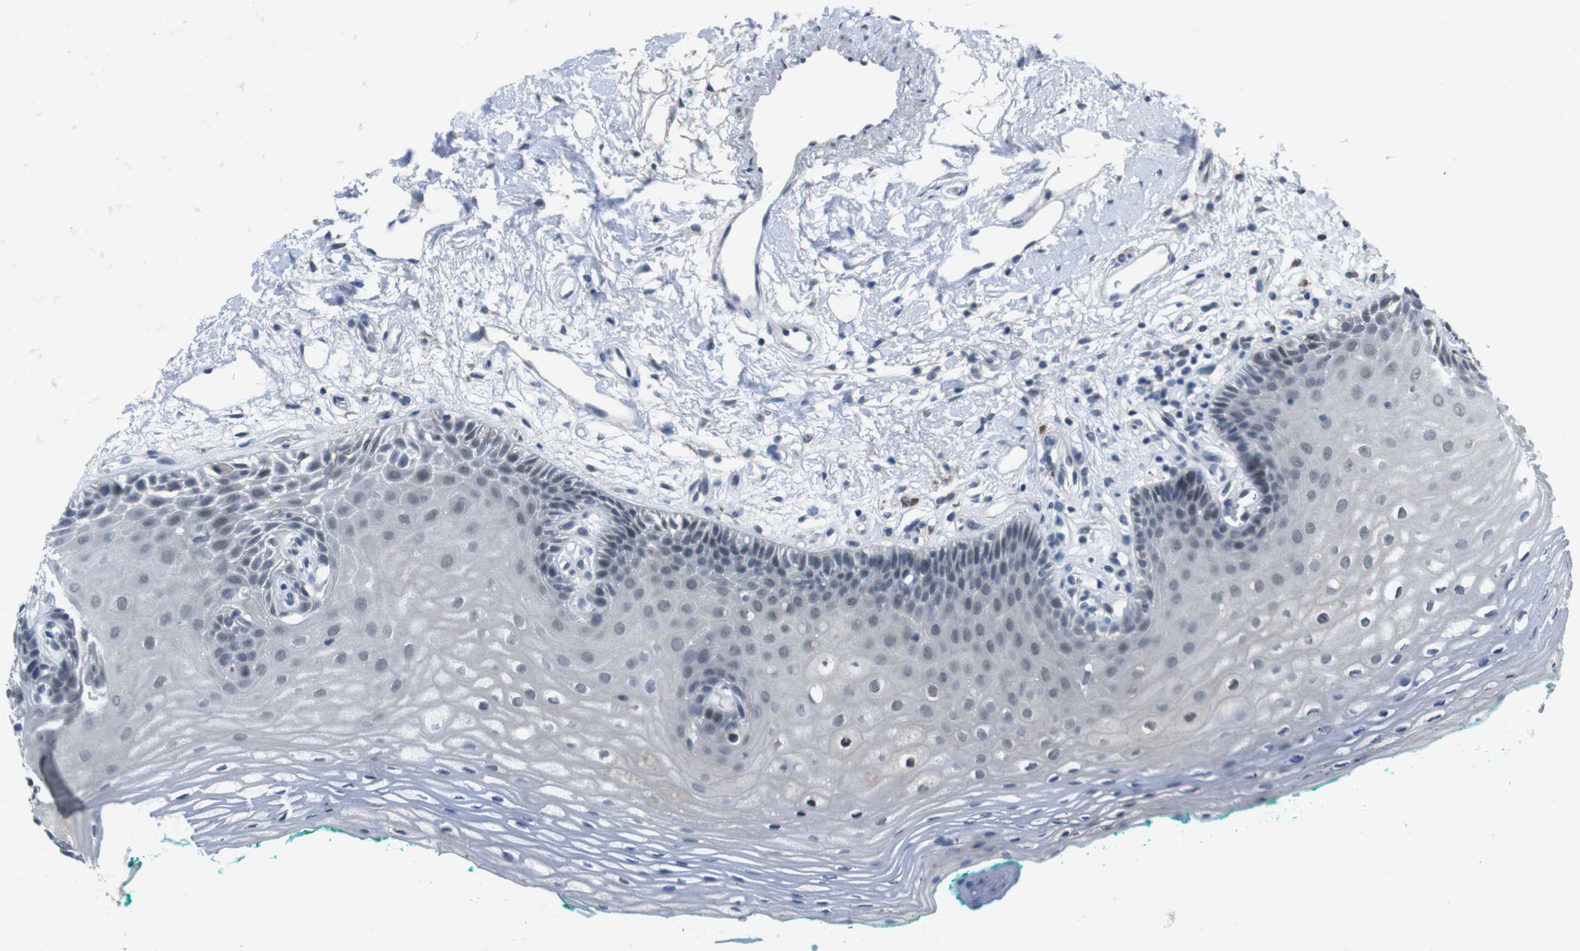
{"staining": {"intensity": "negative", "quantity": "none", "location": "none"}, "tissue": "oral mucosa", "cell_type": "Squamous epithelial cells", "image_type": "normal", "snomed": [{"axis": "morphology", "description": "Normal tissue, NOS"}, {"axis": "topography", "description": "Skeletal muscle"}, {"axis": "topography", "description": "Oral tissue"}, {"axis": "topography", "description": "Peripheral nerve tissue"}], "caption": "This micrograph is of normal oral mucosa stained with immunohistochemistry to label a protein in brown with the nuclei are counter-stained blue. There is no expression in squamous epithelial cells.", "gene": "CDHR2", "patient": {"sex": "female", "age": 84}}